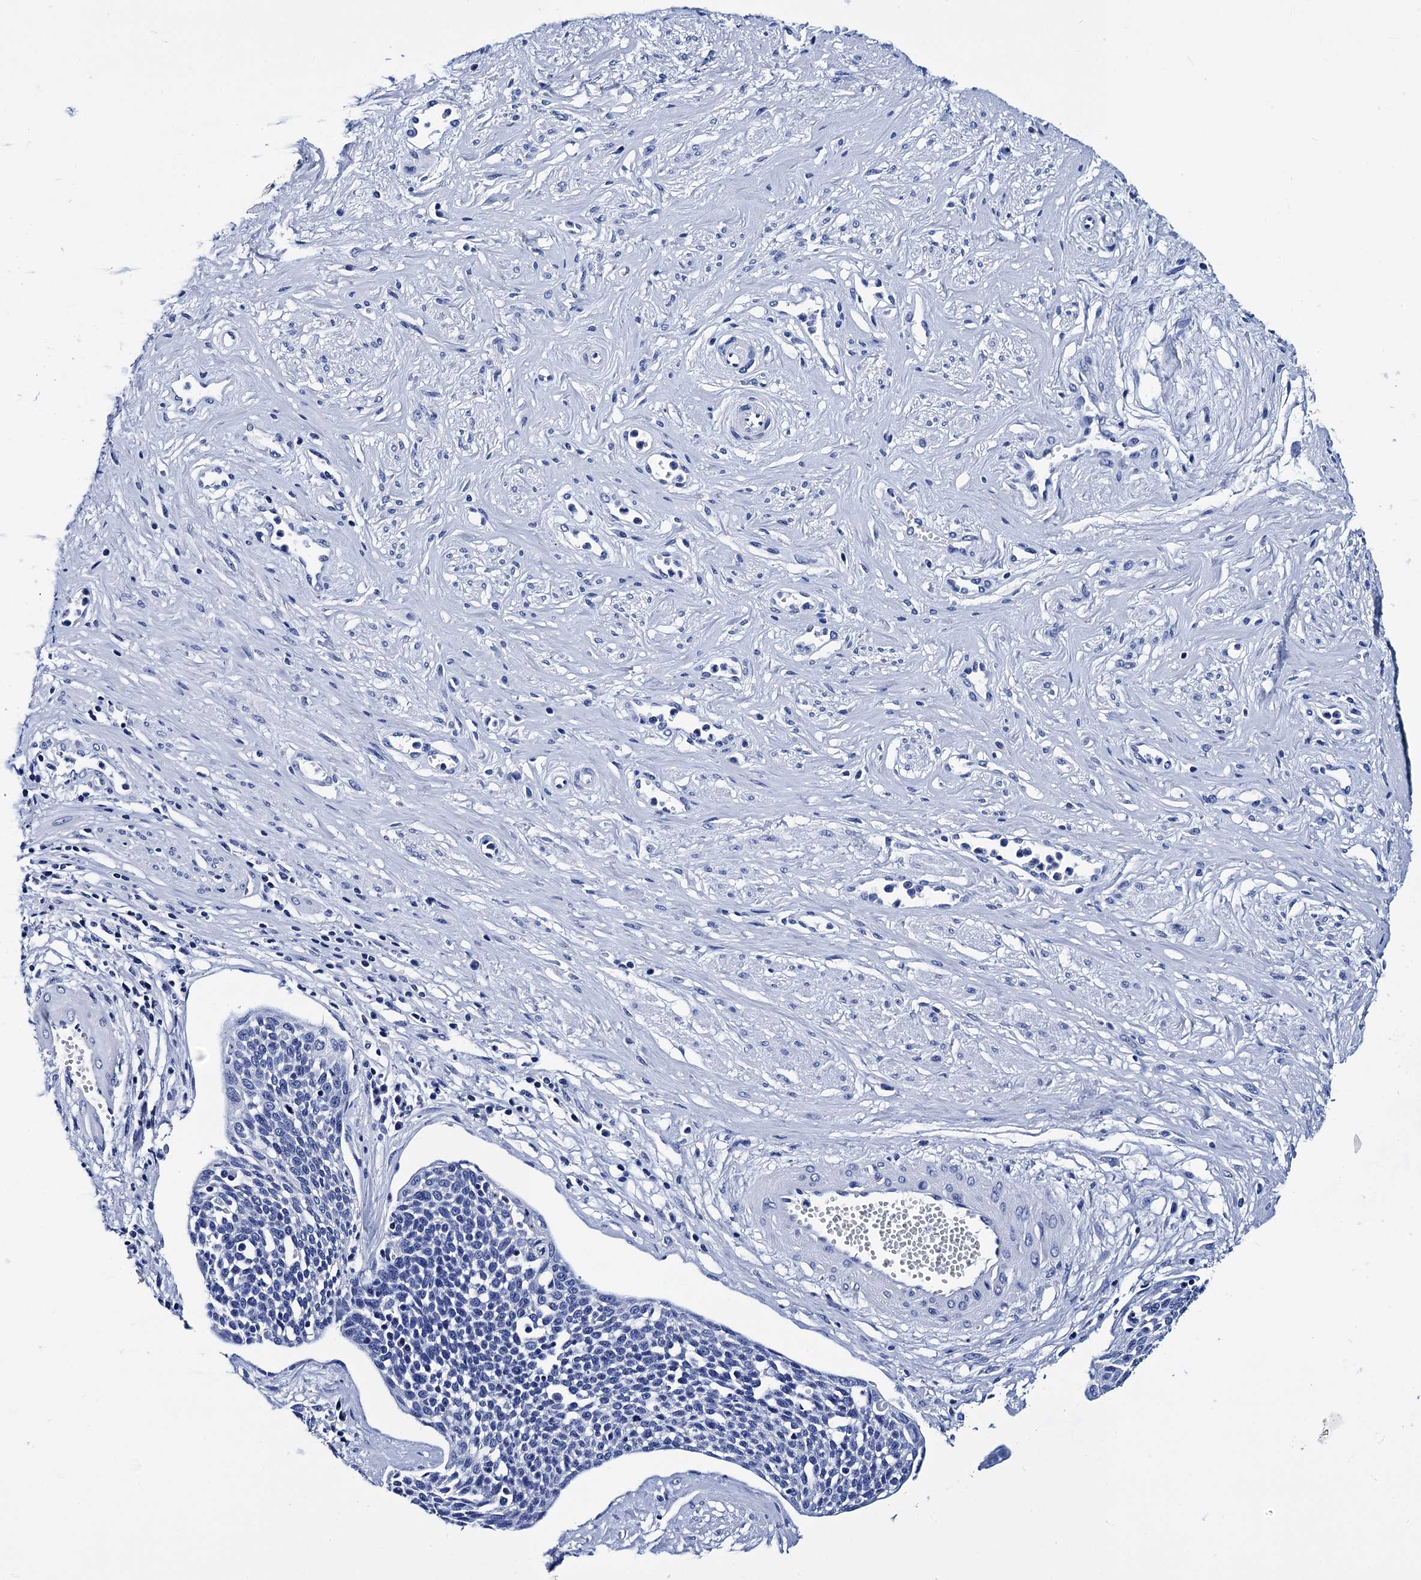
{"staining": {"intensity": "negative", "quantity": "none", "location": "none"}, "tissue": "cervical cancer", "cell_type": "Tumor cells", "image_type": "cancer", "snomed": [{"axis": "morphology", "description": "Squamous cell carcinoma, NOS"}, {"axis": "topography", "description": "Cervix"}], "caption": "A high-resolution histopathology image shows immunohistochemistry staining of cervical squamous cell carcinoma, which shows no significant positivity in tumor cells.", "gene": "MYBPC3", "patient": {"sex": "female", "age": 34}}